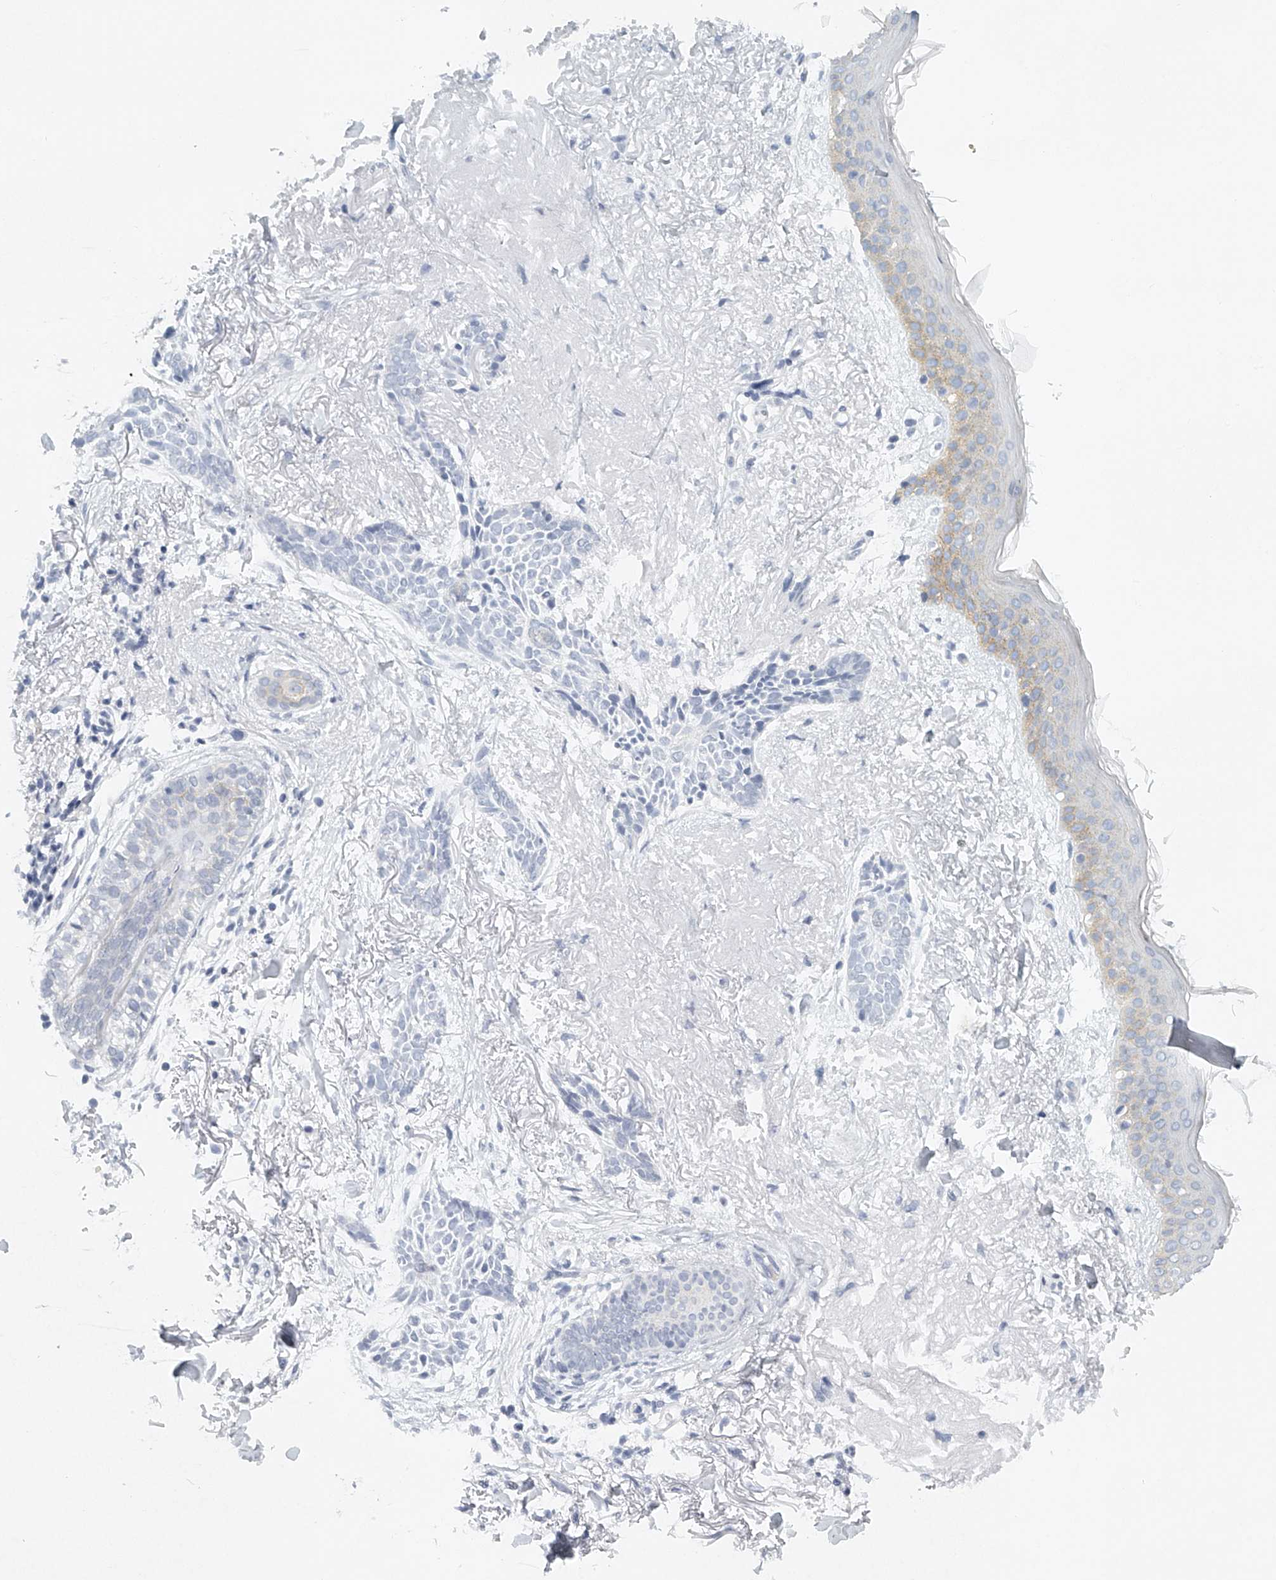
{"staining": {"intensity": "negative", "quantity": "none", "location": "none"}, "tissue": "skin cancer", "cell_type": "Tumor cells", "image_type": "cancer", "snomed": [{"axis": "morphology", "description": "Basal cell carcinoma"}, {"axis": "topography", "description": "Skin"}], "caption": "A high-resolution image shows IHC staining of skin cancer, which exhibits no significant expression in tumor cells.", "gene": "FAT2", "patient": {"sex": "female", "age": 84}}